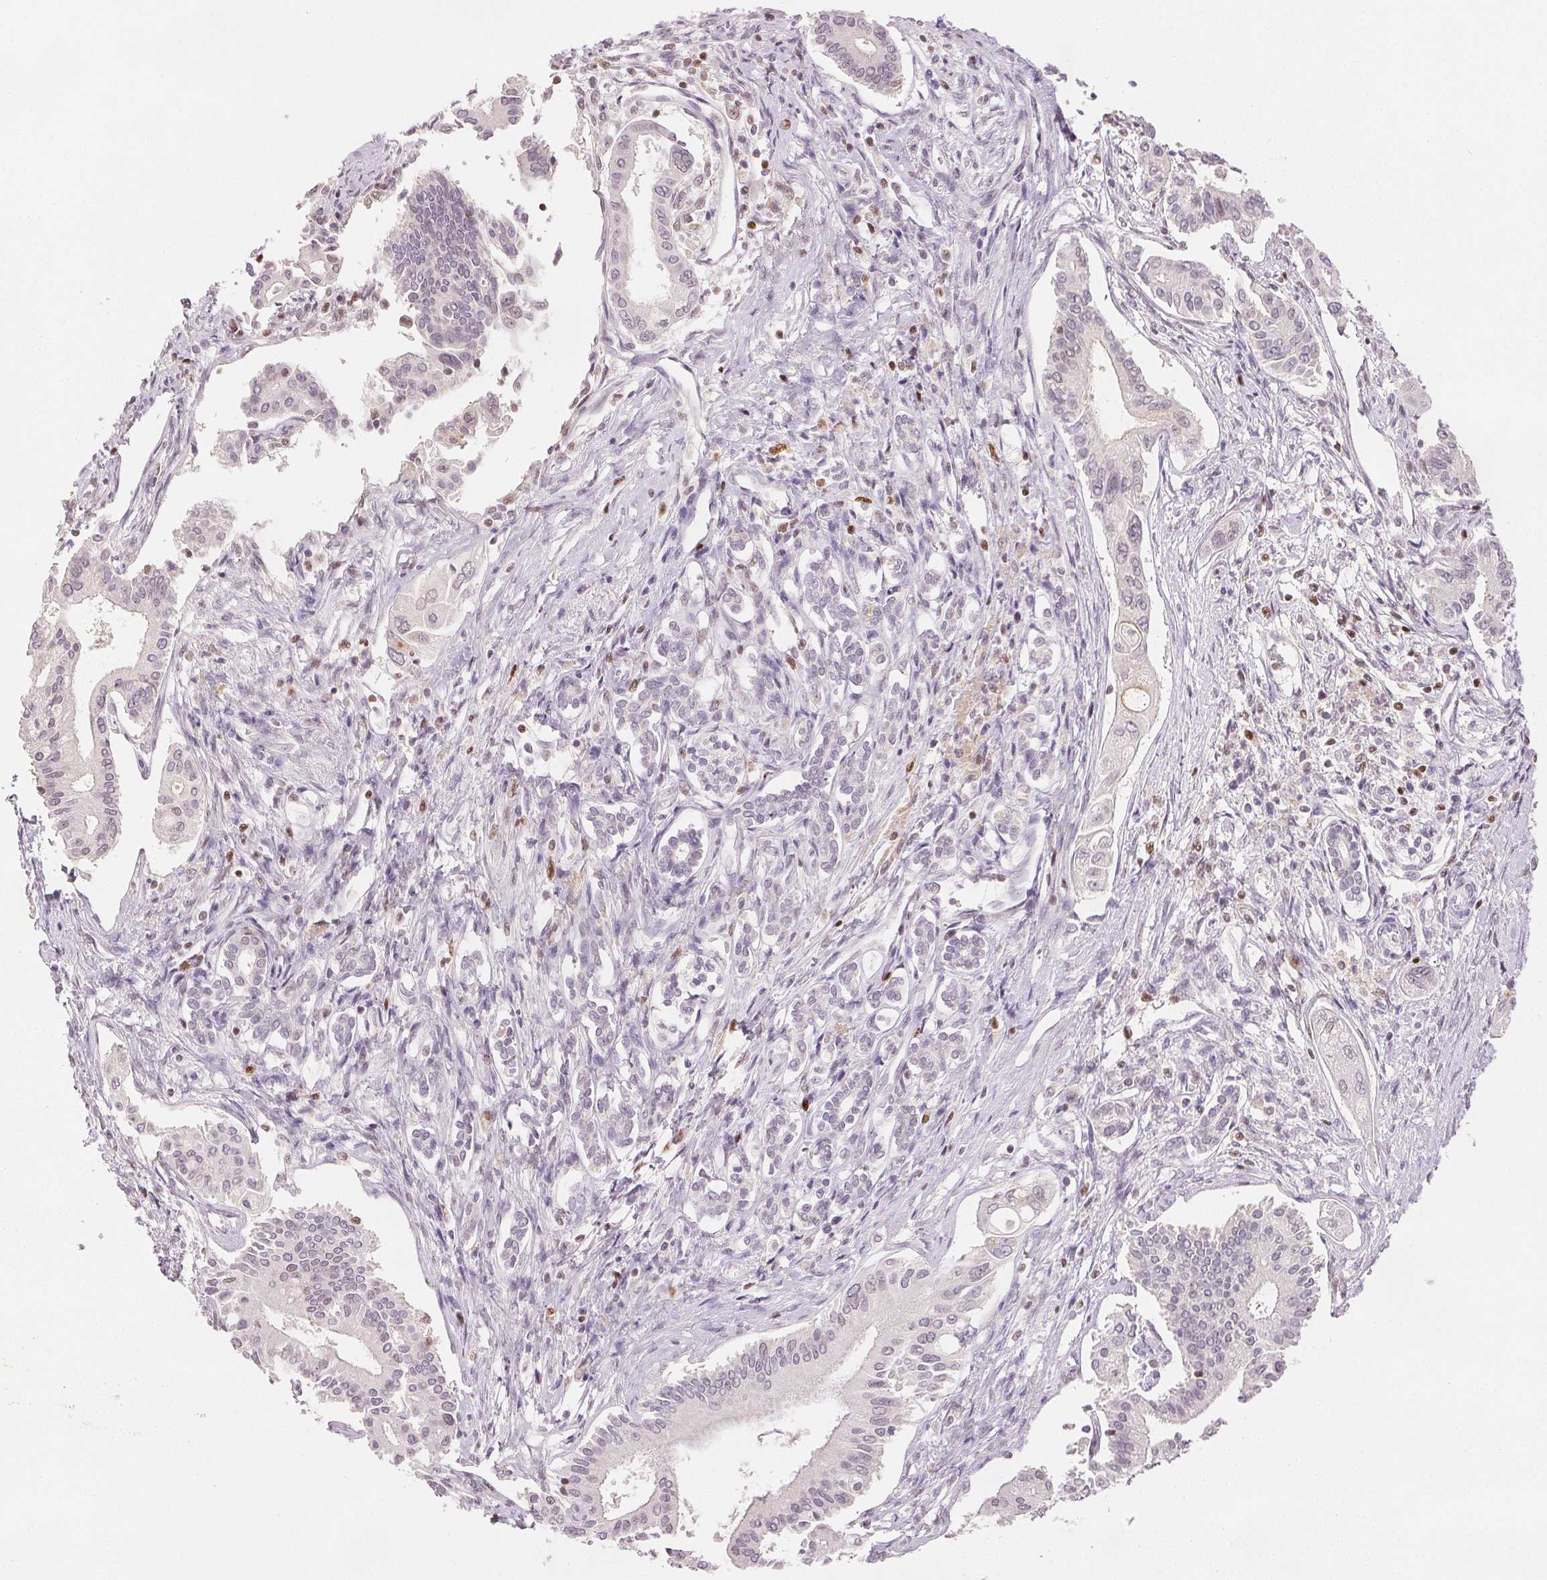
{"staining": {"intensity": "negative", "quantity": "none", "location": "none"}, "tissue": "pancreatic cancer", "cell_type": "Tumor cells", "image_type": "cancer", "snomed": [{"axis": "morphology", "description": "Adenocarcinoma, NOS"}, {"axis": "topography", "description": "Pancreas"}], "caption": "Immunohistochemistry (IHC) of human pancreatic cancer (adenocarcinoma) demonstrates no staining in tumor cells.", "gene": "RUNX2", "patient": {"sex": "female", "age": 68}}